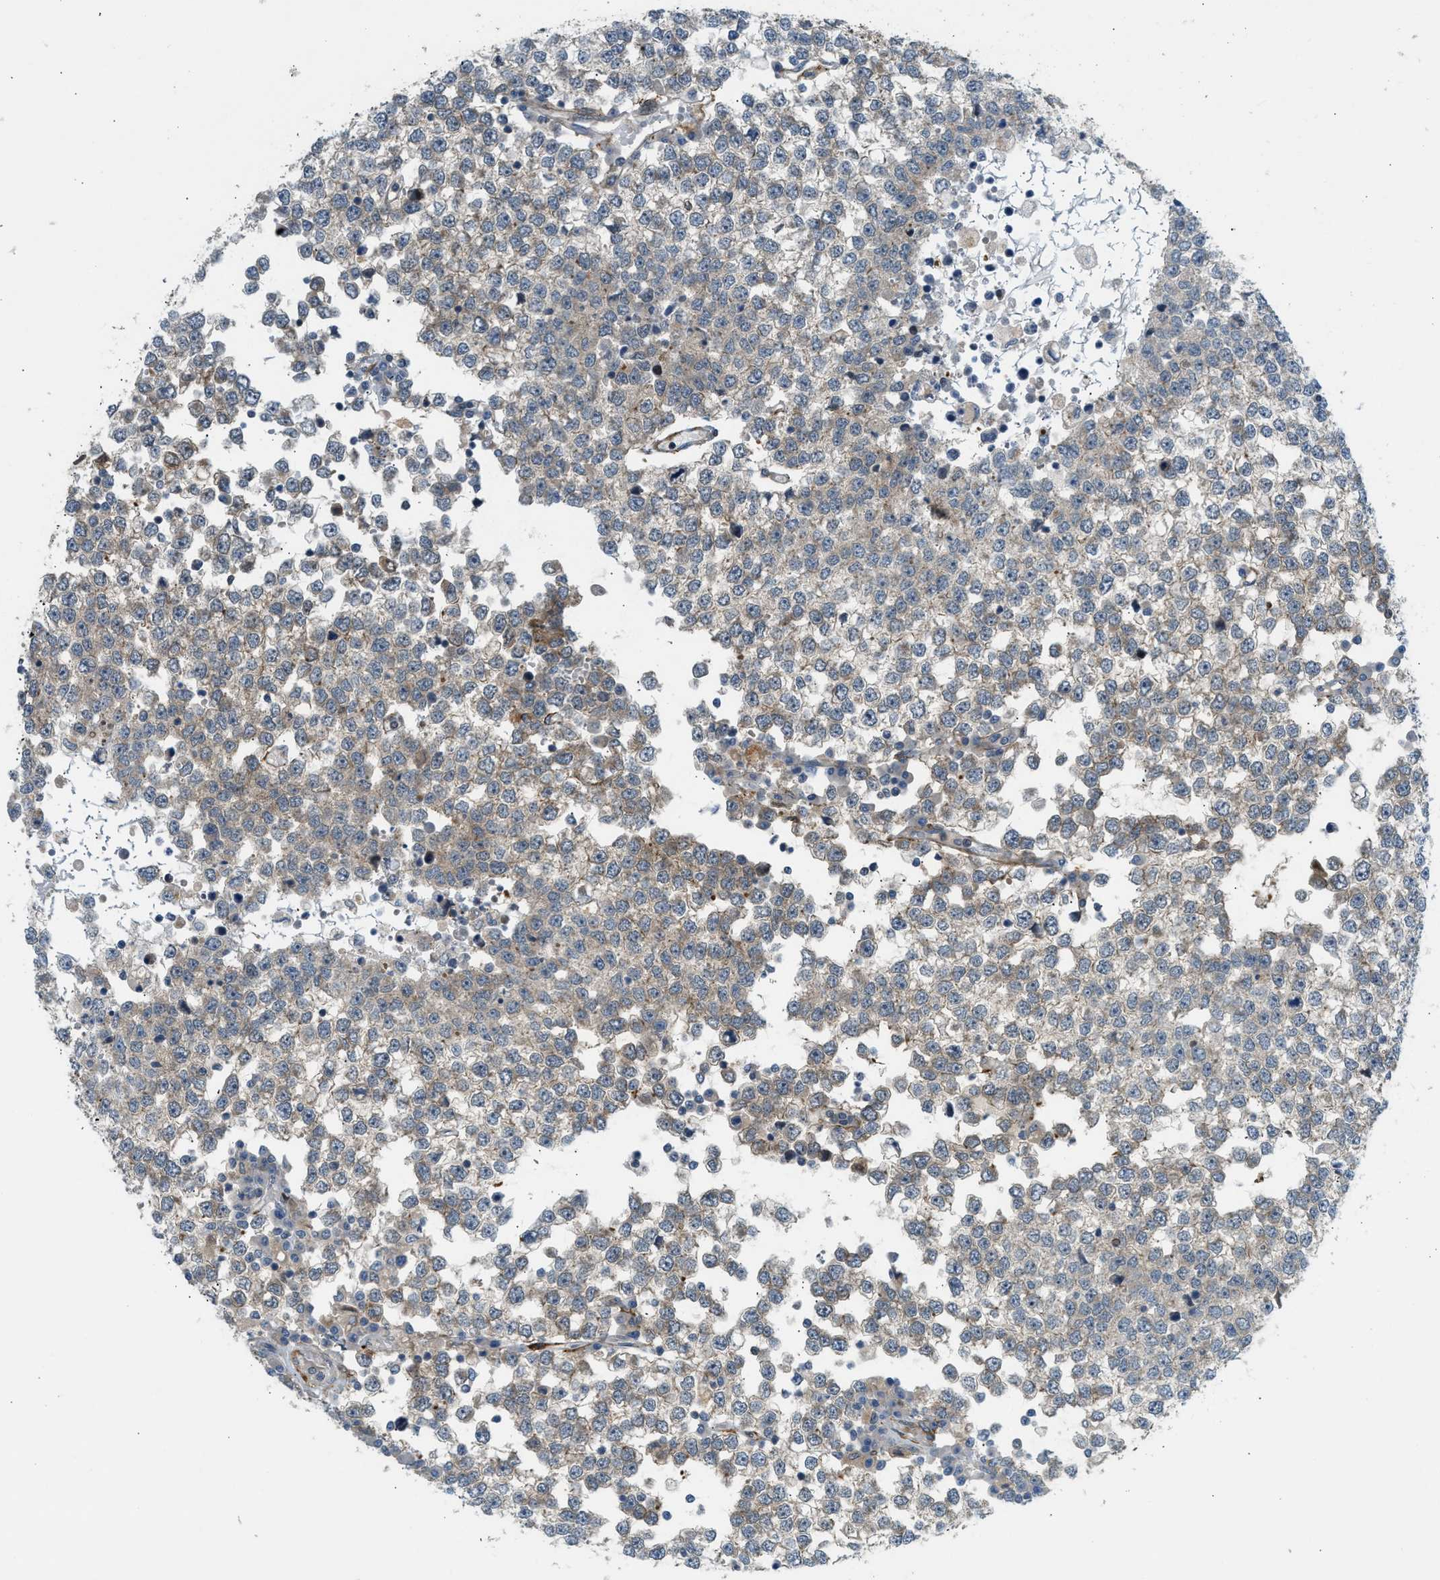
{"staining": {"intensity": "moderate", "quantity": "25%-75%", "location": "cytoplasmic/membranous"}, "tissue": "testis cancer", "cell_type": "Tumor cells", "image_type": "cancer", "snomed": [{"axis": "morphology", "description": "Seminoma, NOS"}, {"axis": "topography", "description": "Testis"}], "caption": "The immunohistochemical stain shows moderate cytoplasmic/membranous staining in tumor cells of seminoma (testis) tissue.", "gene": "EDNRA", "patient": {"sex": "male", "age": 65}}